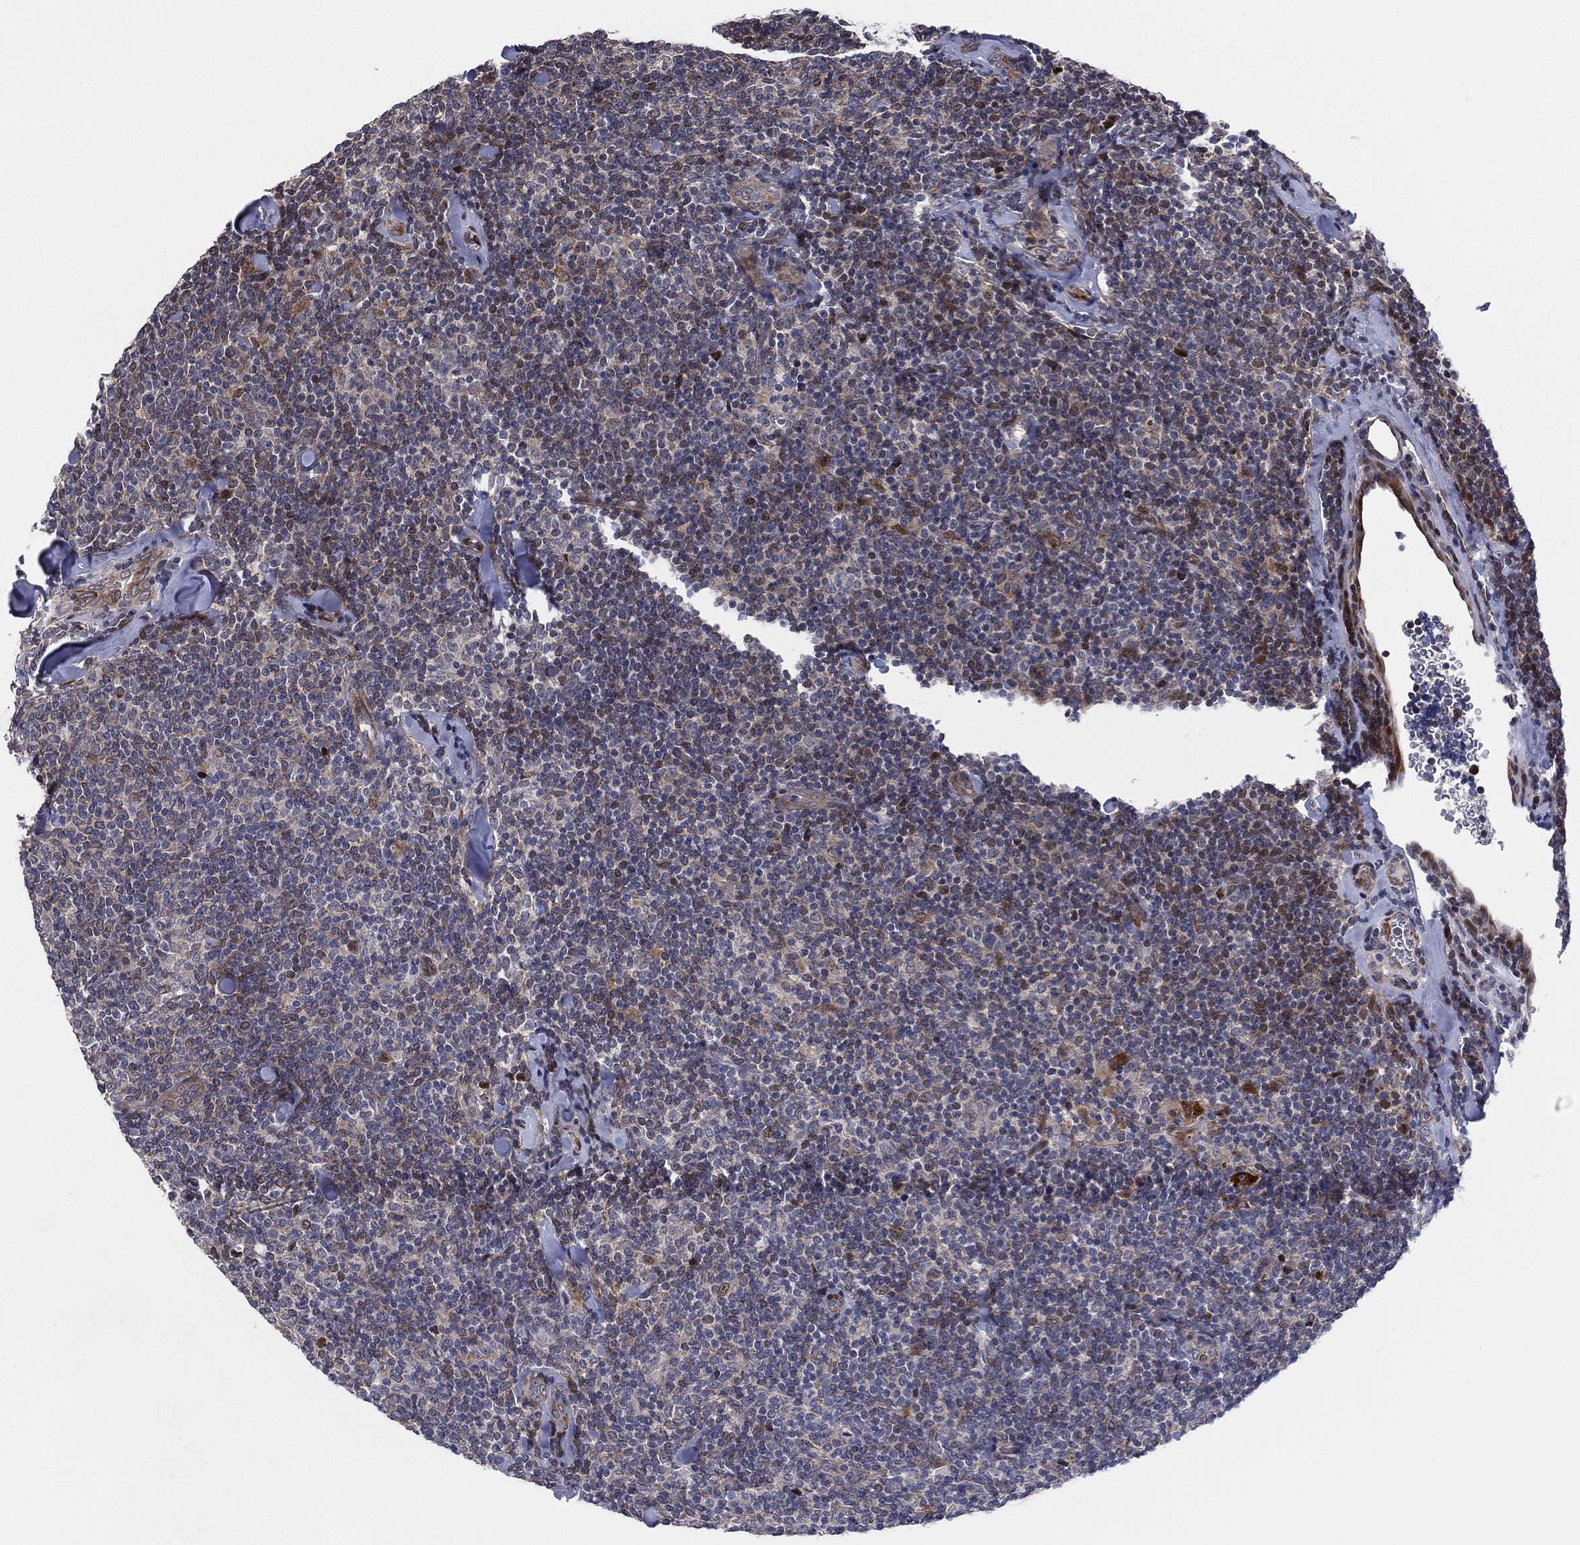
{"staining": {"intensity": "weak", "quantity": "<25%", "location": "cytoplasmic/membranous"}, "tissue": "lymphoma", "cell_type": "Tumor cells", "image_type": "cancer", "snomed": [{"axis": "morphology", "description": "Malignant lymphoma, non-Hodgkin's type, Low grade"}, {"axis": "topography", "description": "Lymph node"}], "caption": "IHC histopathology image of neoplastic tissue: human lymphoma stained with DAB (3,3'-diaminobenzidine) shows no significant protein staining in tumor cells.", "gene": "UTP14A", "patient": {"sex": "female", "age": 56}}